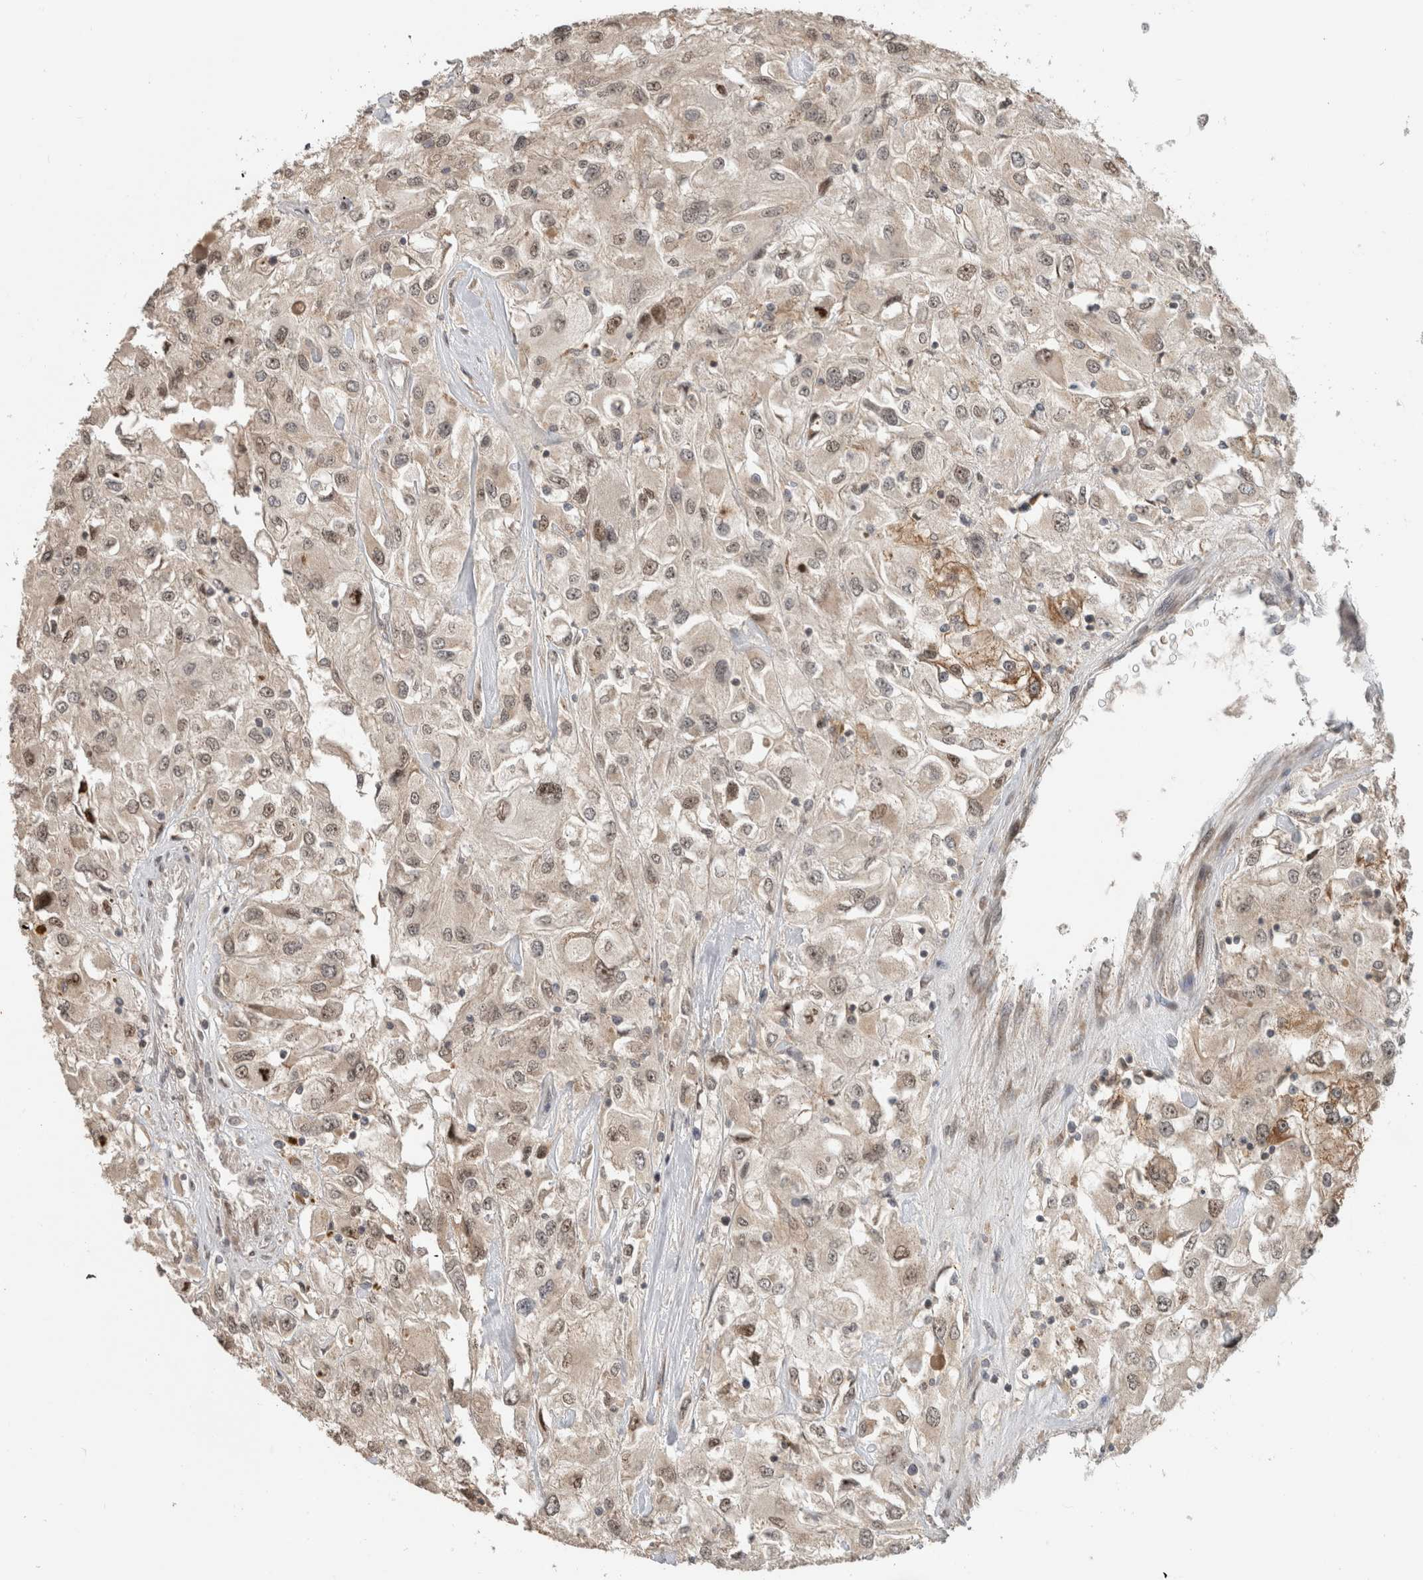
{"staining": {"intensity": "weak", "quantity": ">75%", "location": "nuclear"}, "tissue": "renal cancer", "cell_type": "Tumor cells", "image_type": "cancer", "snomed": [{"axis": "morphology", "description": "Adenocarcinoma, NOS"}, {"axis": "topography", "description": "Kidney"}], "caption": "Immunohistochemical staining of renal cancer demonstrates weak nuclear protein expression in about >75% of tumor cells.", "gene": "WASF2", "patient": {"sex": "female", "age": 52}}